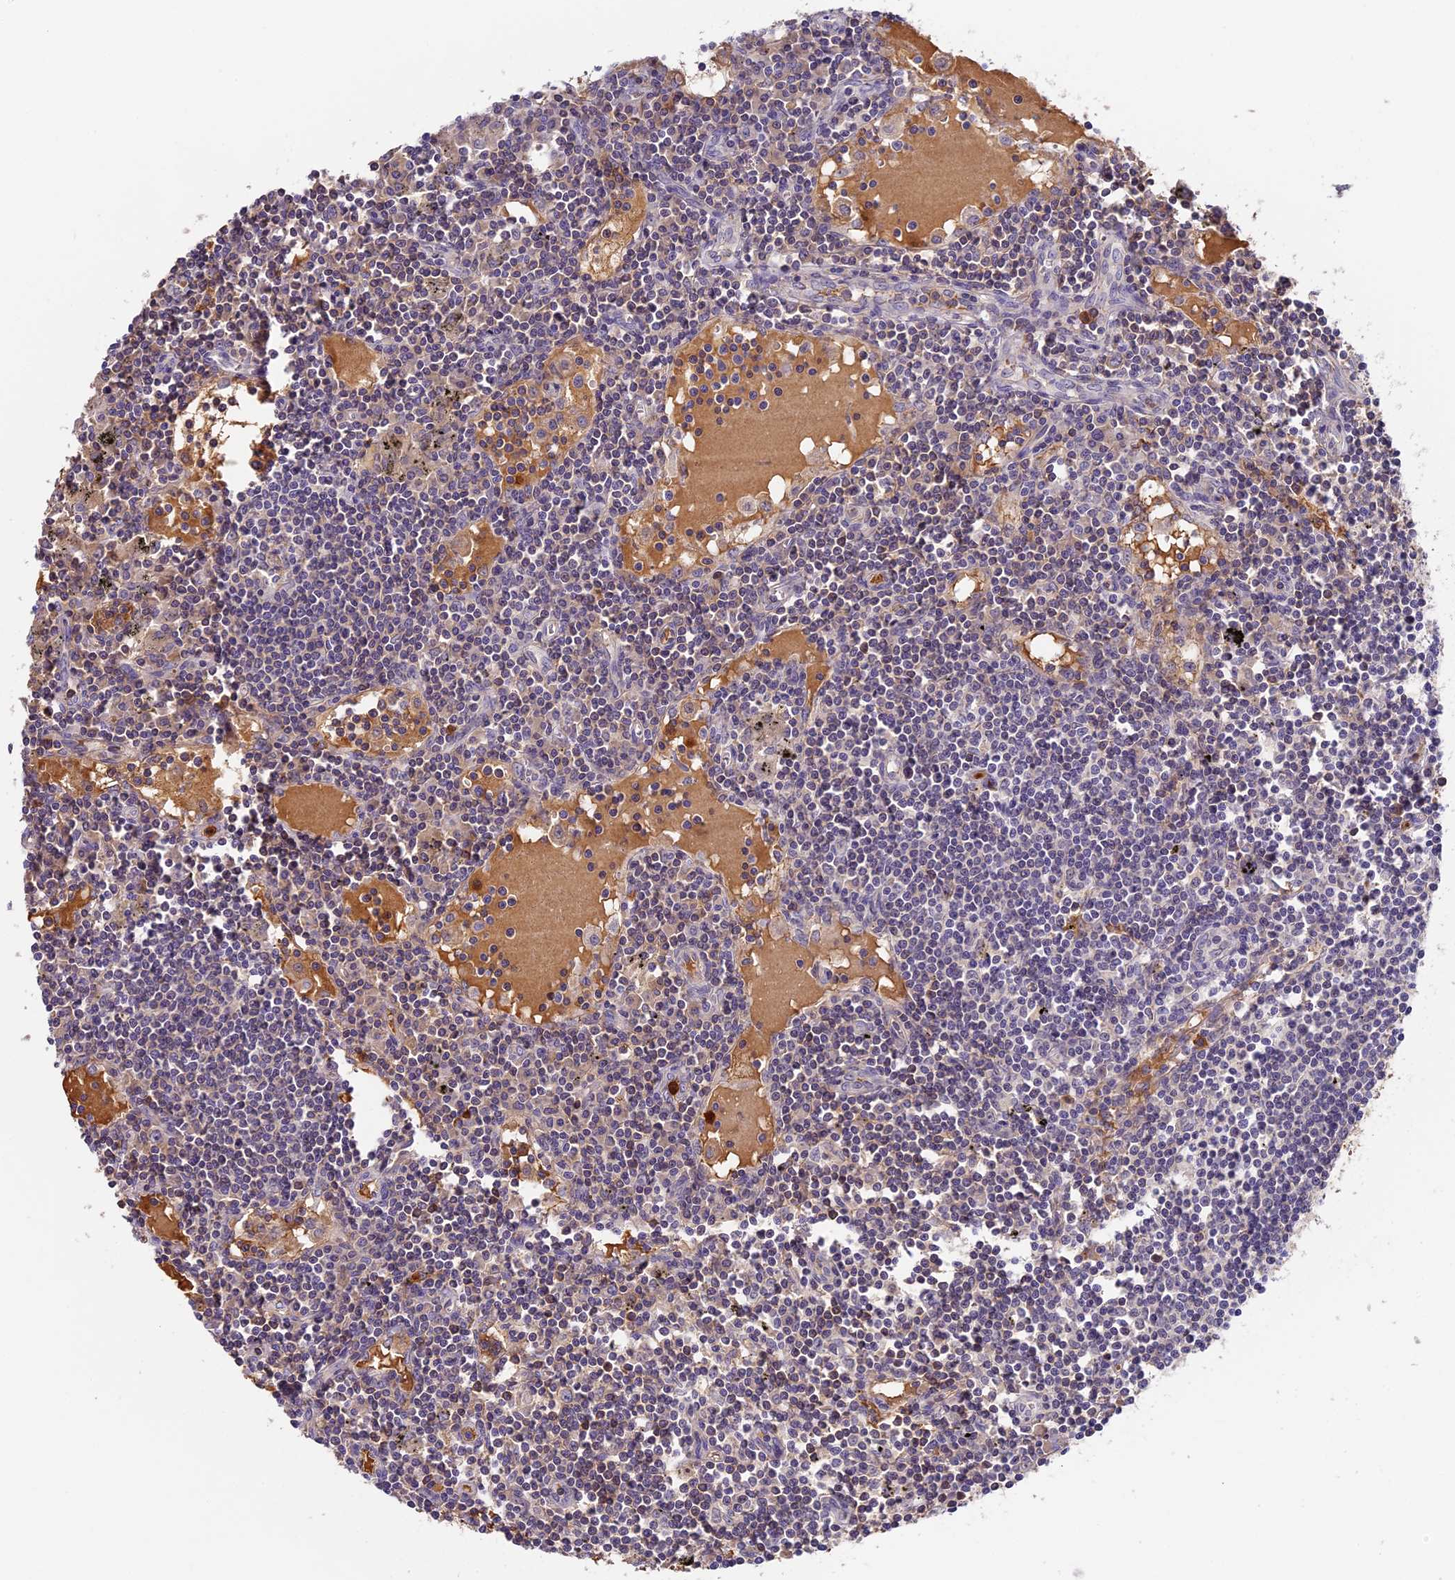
{"staining": {"intensity": "weak", "quantity": "<25%", "location": "cytoplasmic/membranous"}, "tissue": "lymph node", "cell_type": "Germinal center cells", "image_type": "normal", "snomed": [{"axis": "morphology", "description": "Normal tissue, NOS"}, {"axis": "topography", "description": "Lymph node"}], "caption": "Immunohistochemistry of unremarkable lymph node demonstrates no staining in germinal center cells. The staining was performed using DAB to visualize the protein expression in brown, while the nuclei were stained in blue with hematoxylin (Magnification: 20x).", "gene": "ADGRD1", "patient": {"sex": "male", "age": 74}}